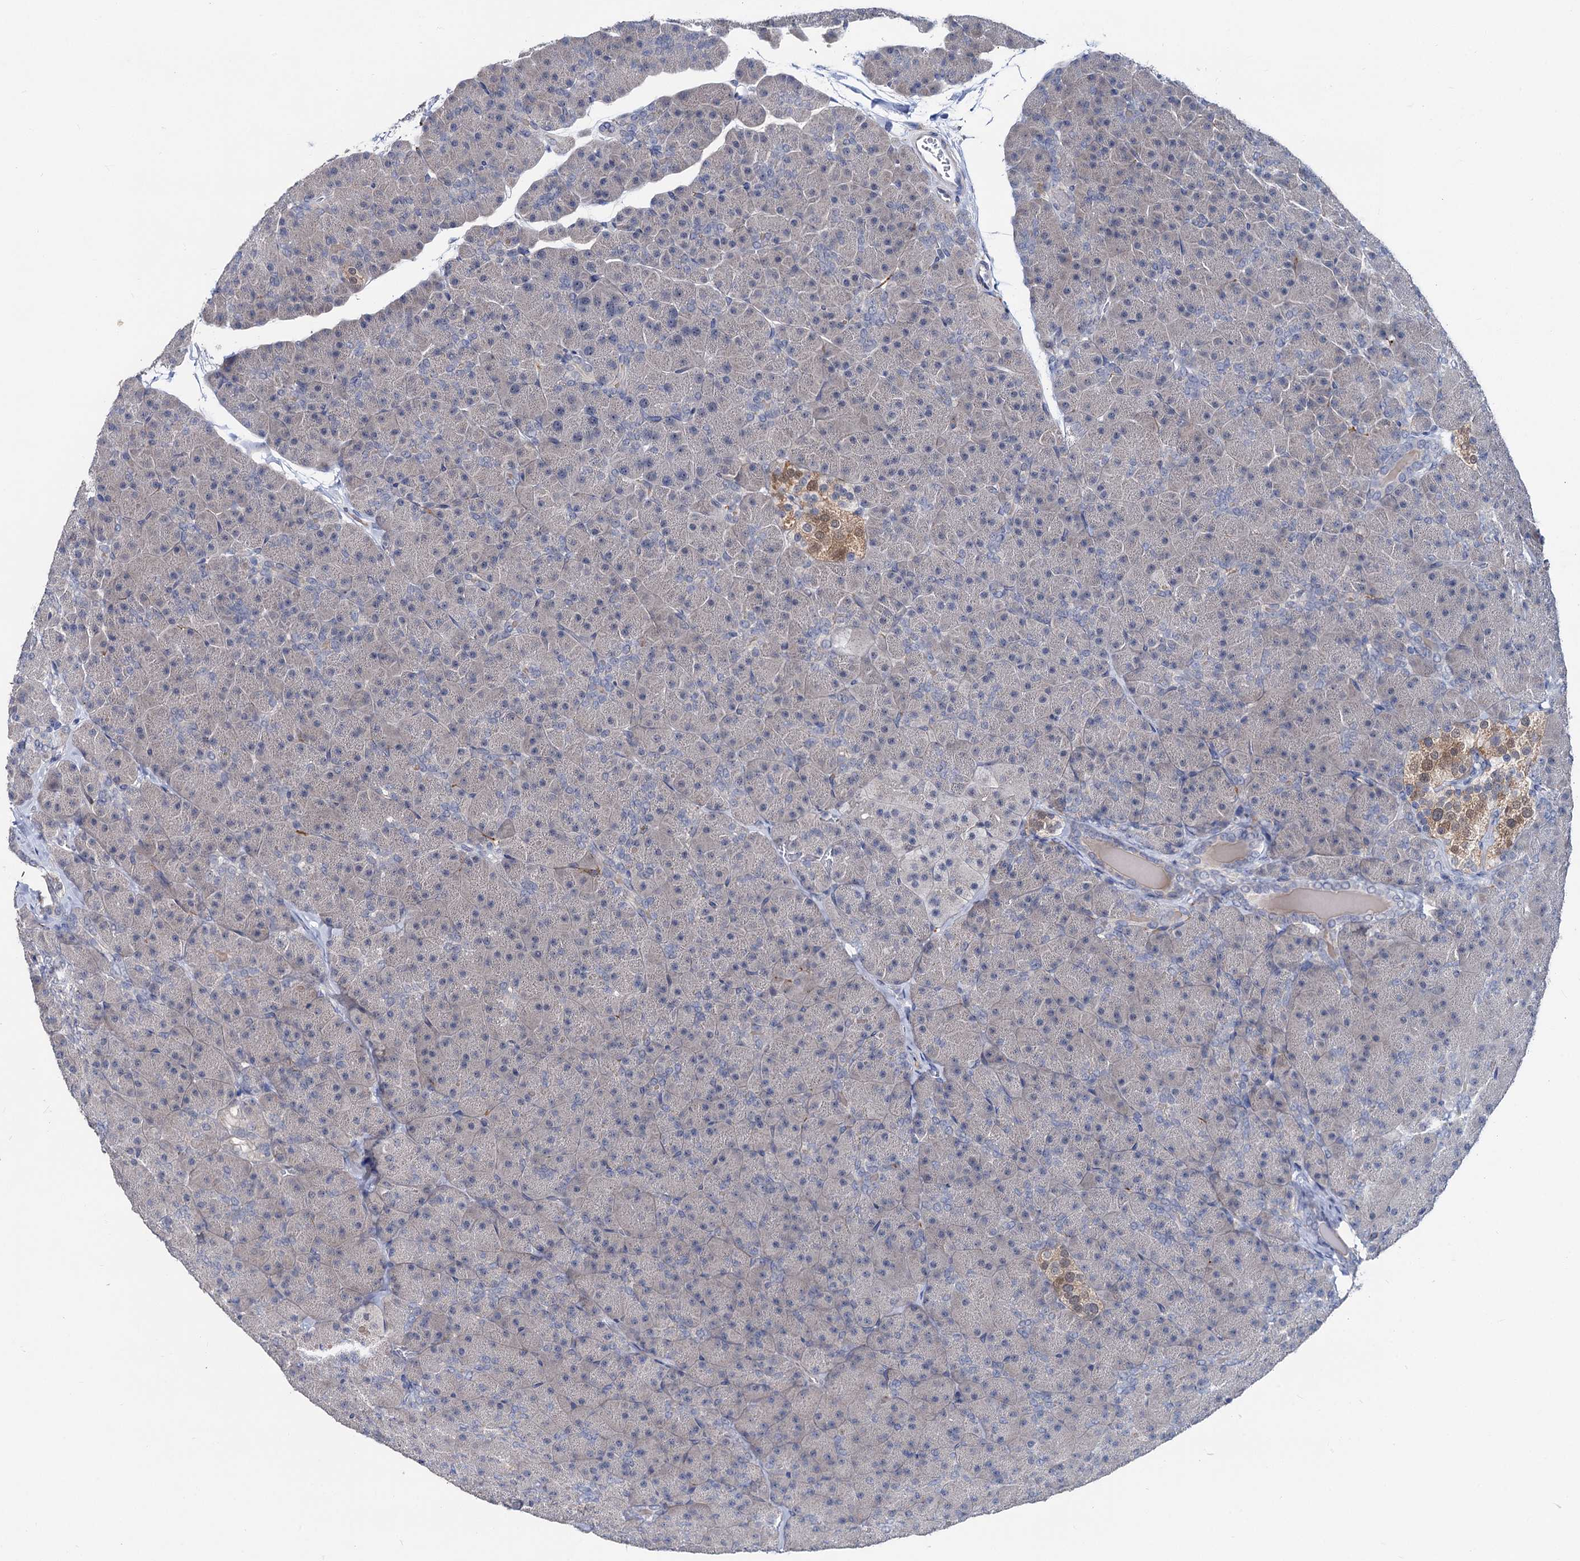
{"staining": {"intensity": "weak", "quantity": "<25%", "location": "cytoplasmic/membranous,nuclear"}, "tissue": "pancreas", "cell_type": "Exocrine glandular cells", "image_type": "normal", "snomed": [{"axis": "morphology", "description": "Normal tissue, NOS"}, {"axis": "topography", "description": "Pancreas"}], "caption": "The immunohistochemistry histopathology image has no significant positivity in exocrine glandular cells of pancreas.", "gene": "CAPRIN2", "patient": {"sex": "male", "age": 36}}